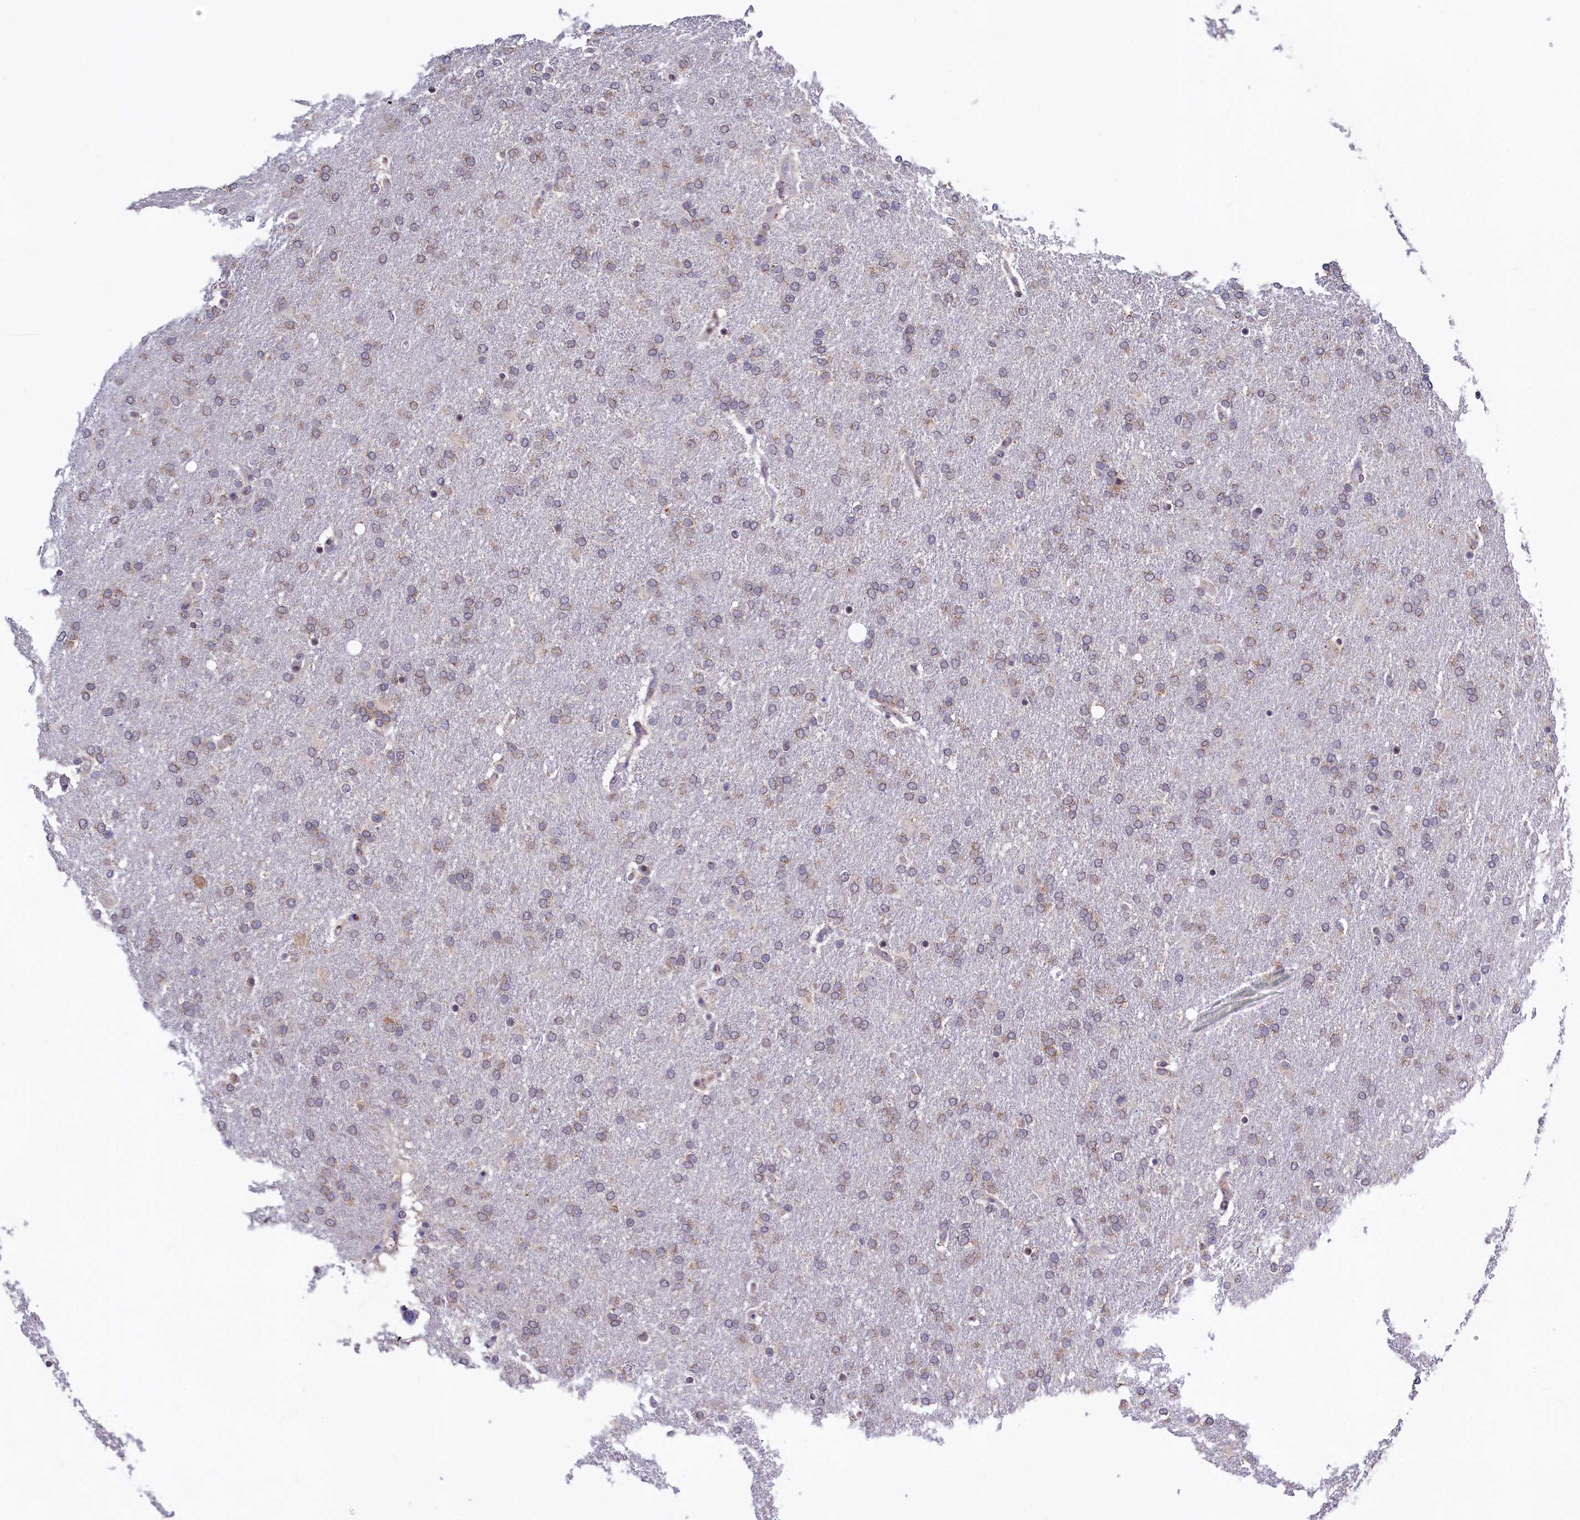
{"staining": {"intensity": "weak", "quantity": "25%-75%", "location": "cytoplasmic/membranous"}, "tissue": "glioma", "cell_type": "Tumor cells", "image_type": "cancer", "snomed": [{"axis": "morphology", "description": "Glioma, malignant, High grade"}, {"axis": "topography", "description": "Brain"}], "caption": "Glioma stained with IHC demonstrates weak cytoplasmic/membranous expression in approximately 25%-75% of tumor cells. (Stains: DAB in brown, nuclei in blue, Microscopy: brightfield microscopy at high magnification).", "gene": "SEC24C", "patient": {"sex": "male", "age": 72}}